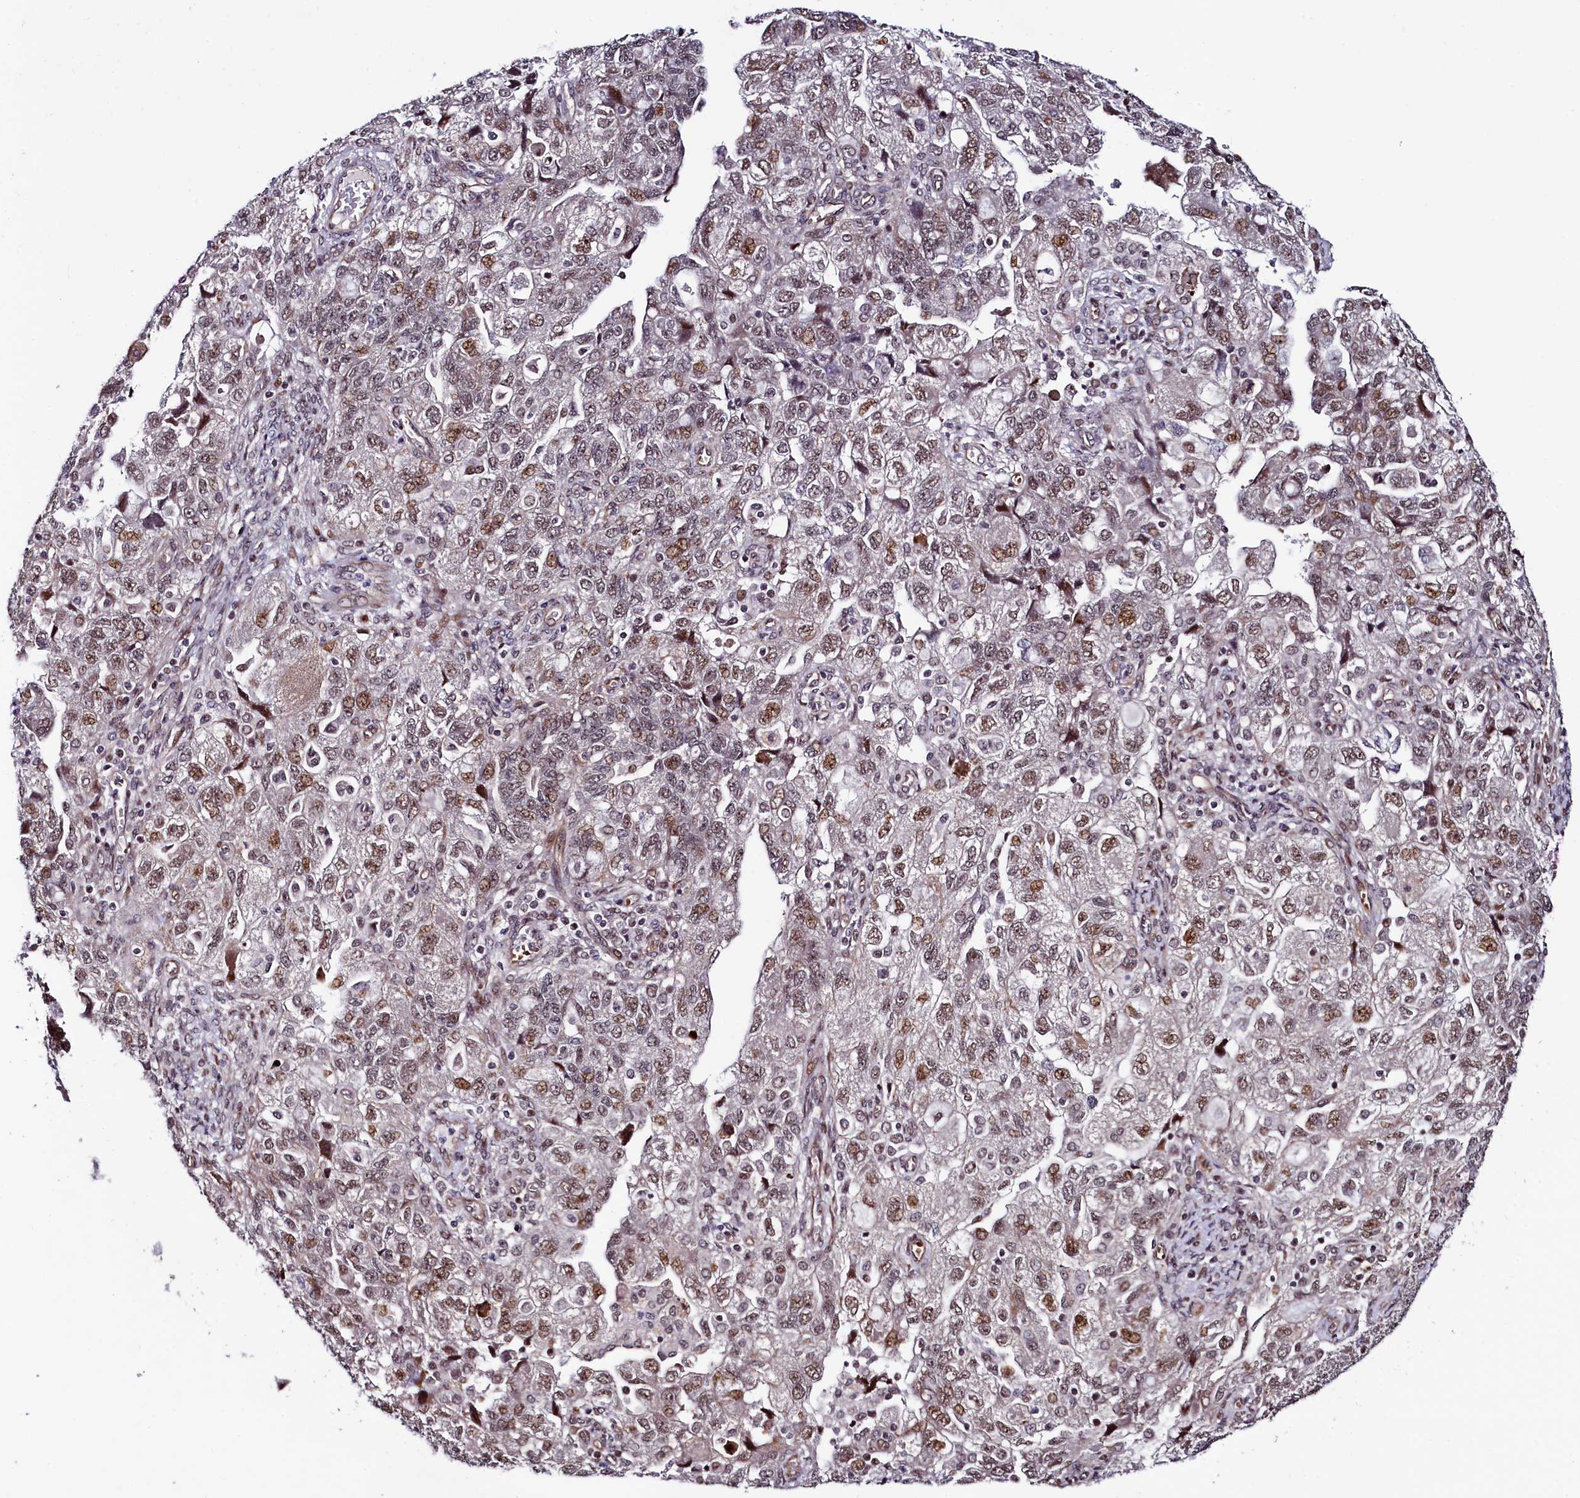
{"staining": {"intensity": "moderate", "quantity": "25%-75%", "location": "nuclear"}, "tissue": "ovarian cancer", "cell_type": "Tumor cells", "image_type": "cancer", "snomed": [{"axis": "morphology", "description": "Carcinoma, NOS"}, {"axis": "morphology", "description": "Cystadenocarcinoma, serous, NOS"}, {"axis": "topography", "description": "Ovary"}], "caption": "Ovarian carcinoma was stained to show a protein in brown. There is medium levels of moderate nuclear positivity in approximately 25%-75% of tumor cells. (DAB IHC with brightfield microscopy, high magnification).", "gene": "LEO1", "patient": {"sex": "female", "age": 69}}